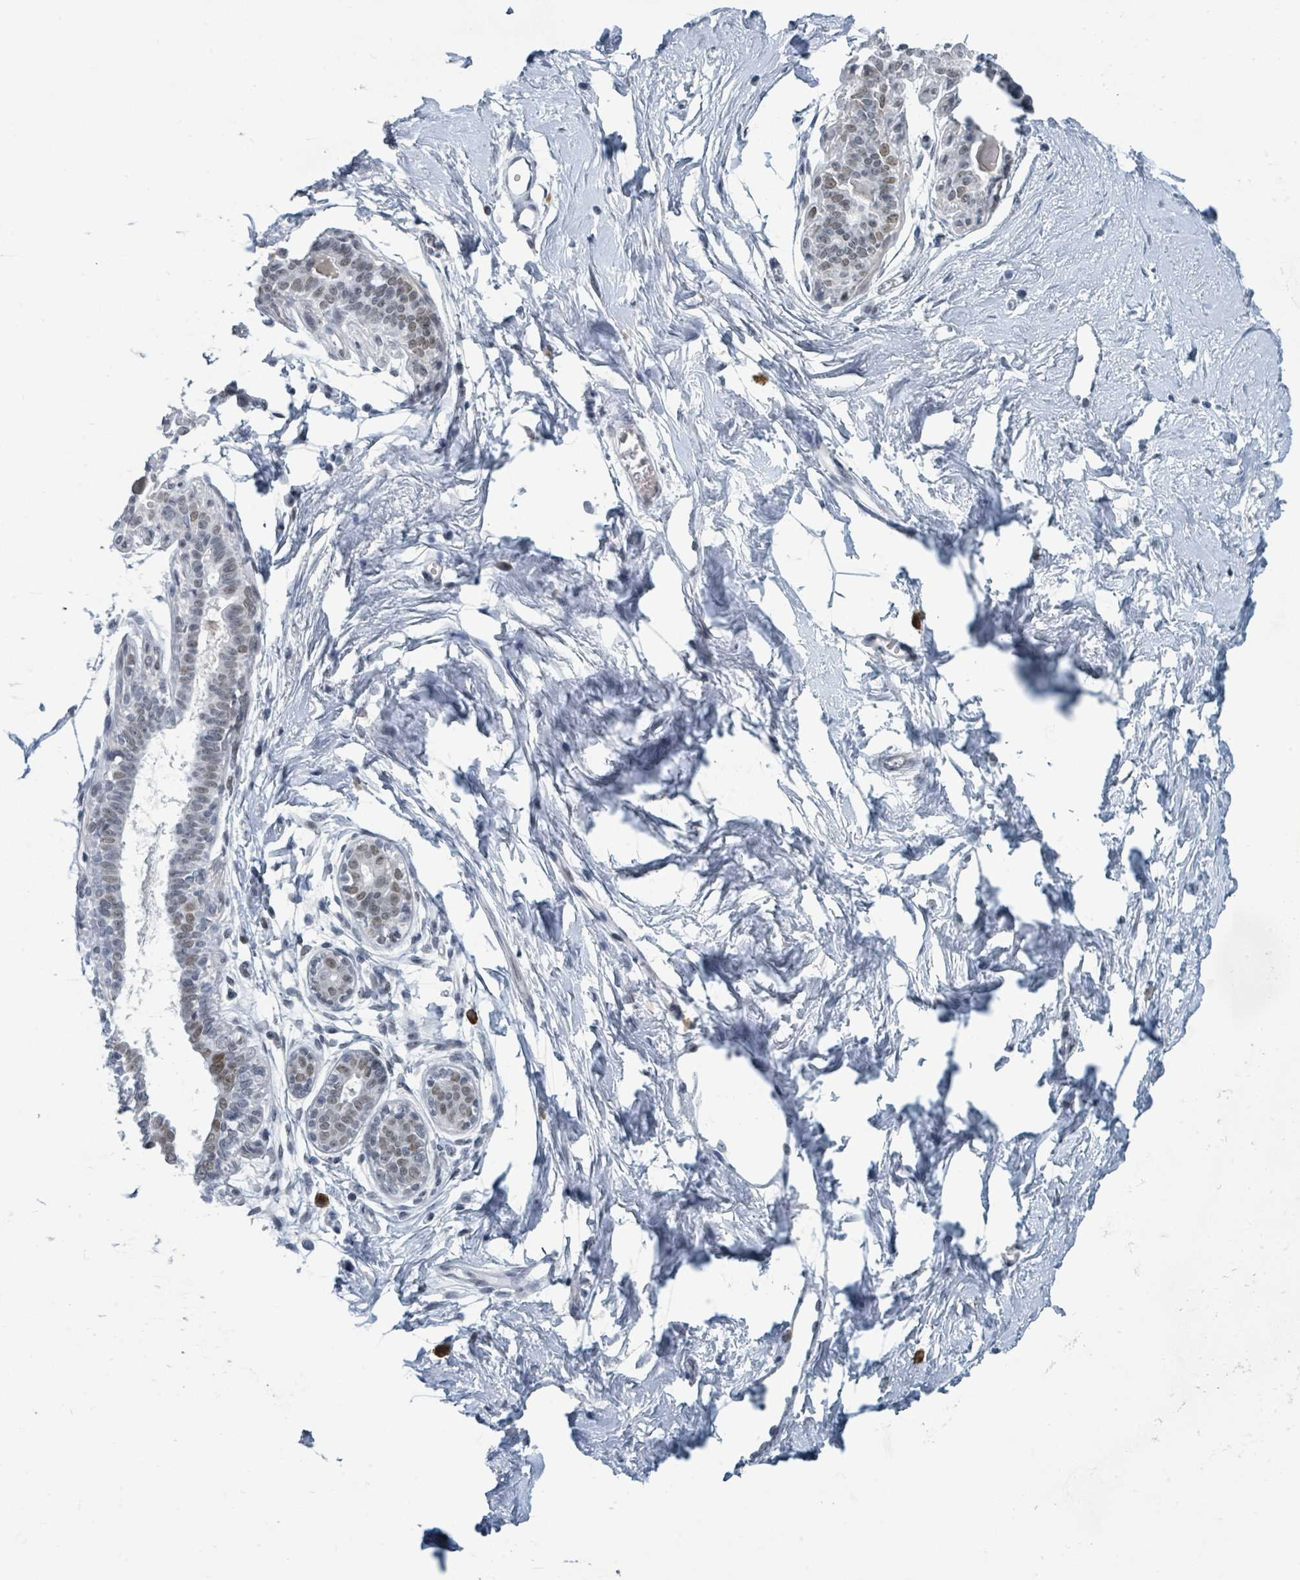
{"staining": {"intensity": "negative", "quantity": "none", "location": "none"}, "tissue": "breast", "cell_type": "Adipocytes", "image_type": "normal", "snomed": [{"axis": "morphology", "description": "Normal tissue, NOS"}, {"axis": "topography", "description": "Breast"}], "caption": "This is a photomicrograph of immunohistochemistry staining of unremarkable breast, which shows no expression in adipocytes.", "gene": "EHMT2", "patient": {"sex": "female", "age": 45}}